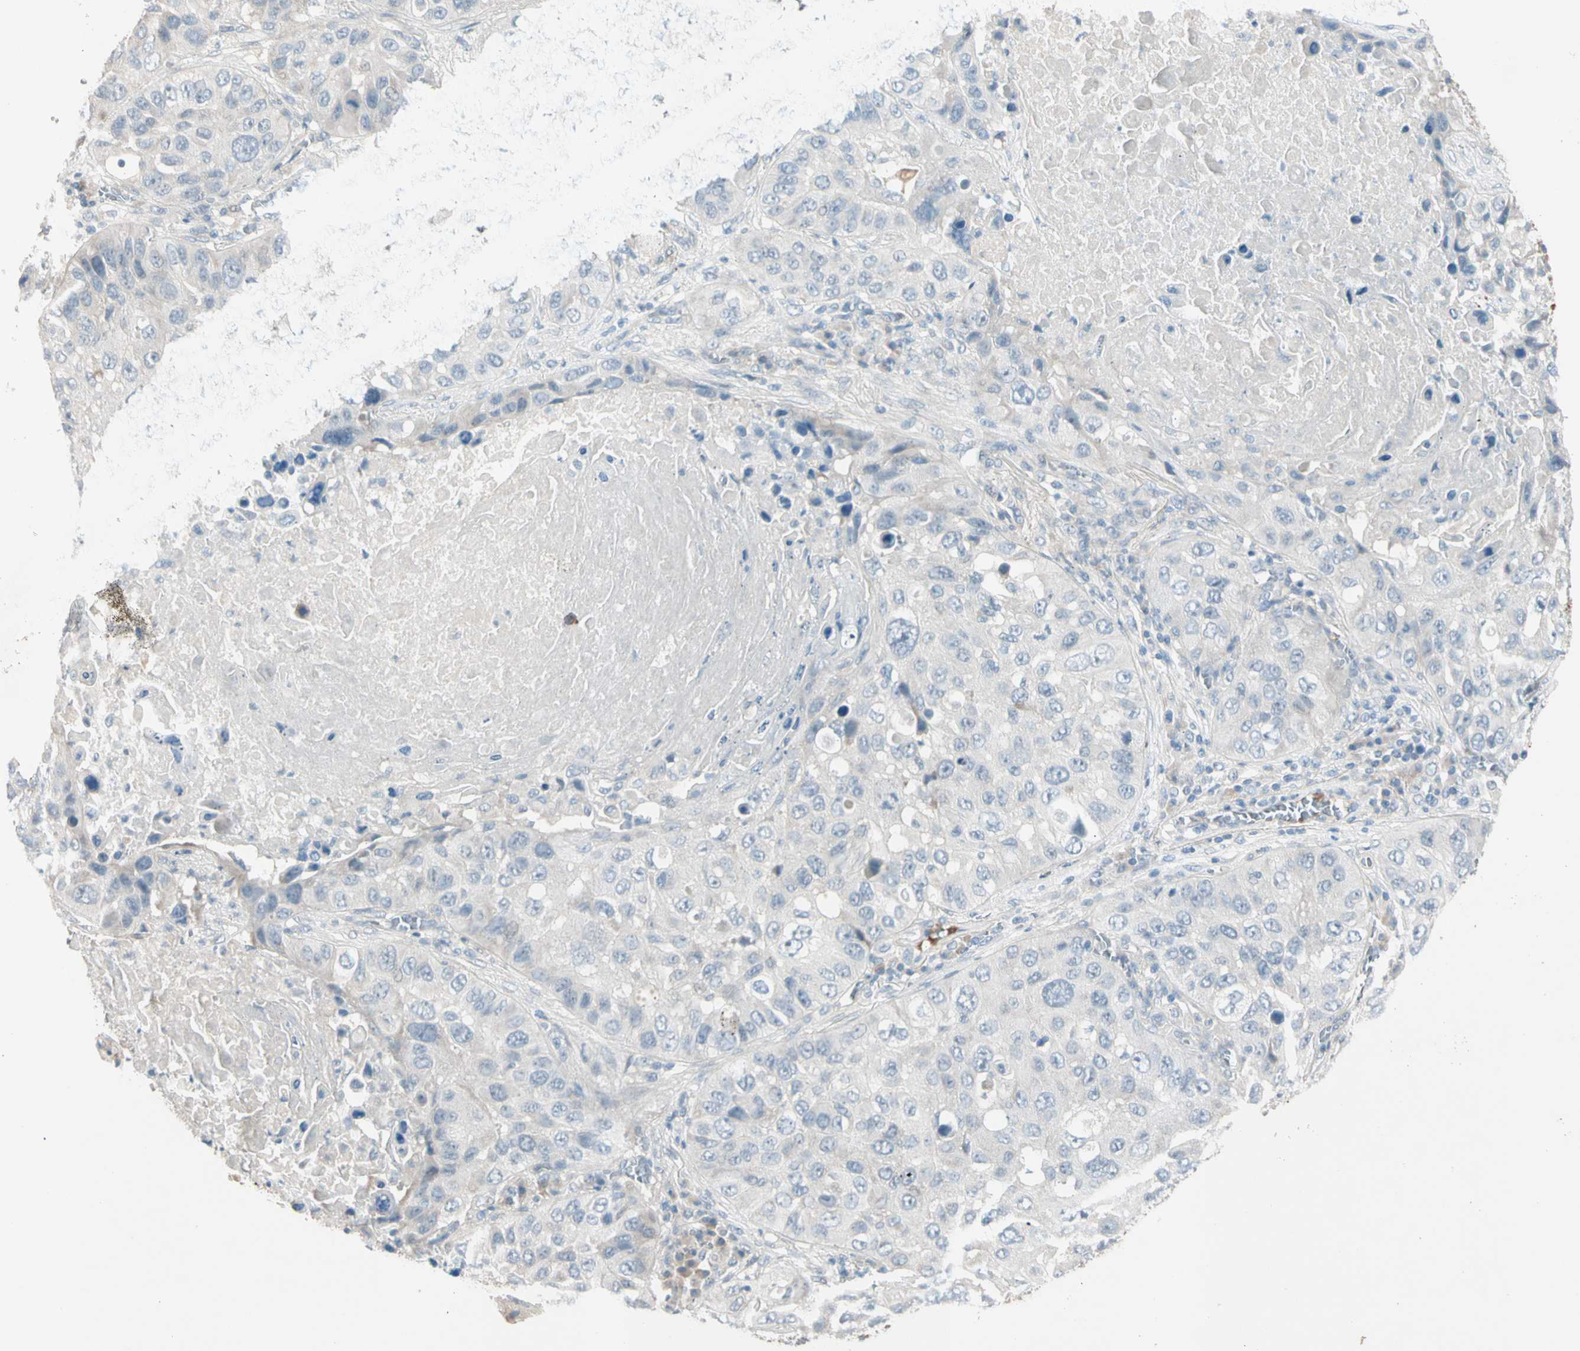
{"staining": {"intensity": "negative", "quantity": "none", "location": "none"}, "tissue": "lung cancer", "cell_type": "Tumor cells", "image_type": "cancer", "snomed": [{"axis": "morphology", "description": "Squamous cell carcinoma, NOS"}, {"axis": "topography", "description": "Lung"}], "caption": "Tumor cells show no significant protein staining in squamous cell carcinoma (lung). The staining is performed using DAB brown chromogen with nuclei counter-stained in using hematoxylin.", "gene": "SERPIND1", "patient": {"sex": "male", "age": 57}}